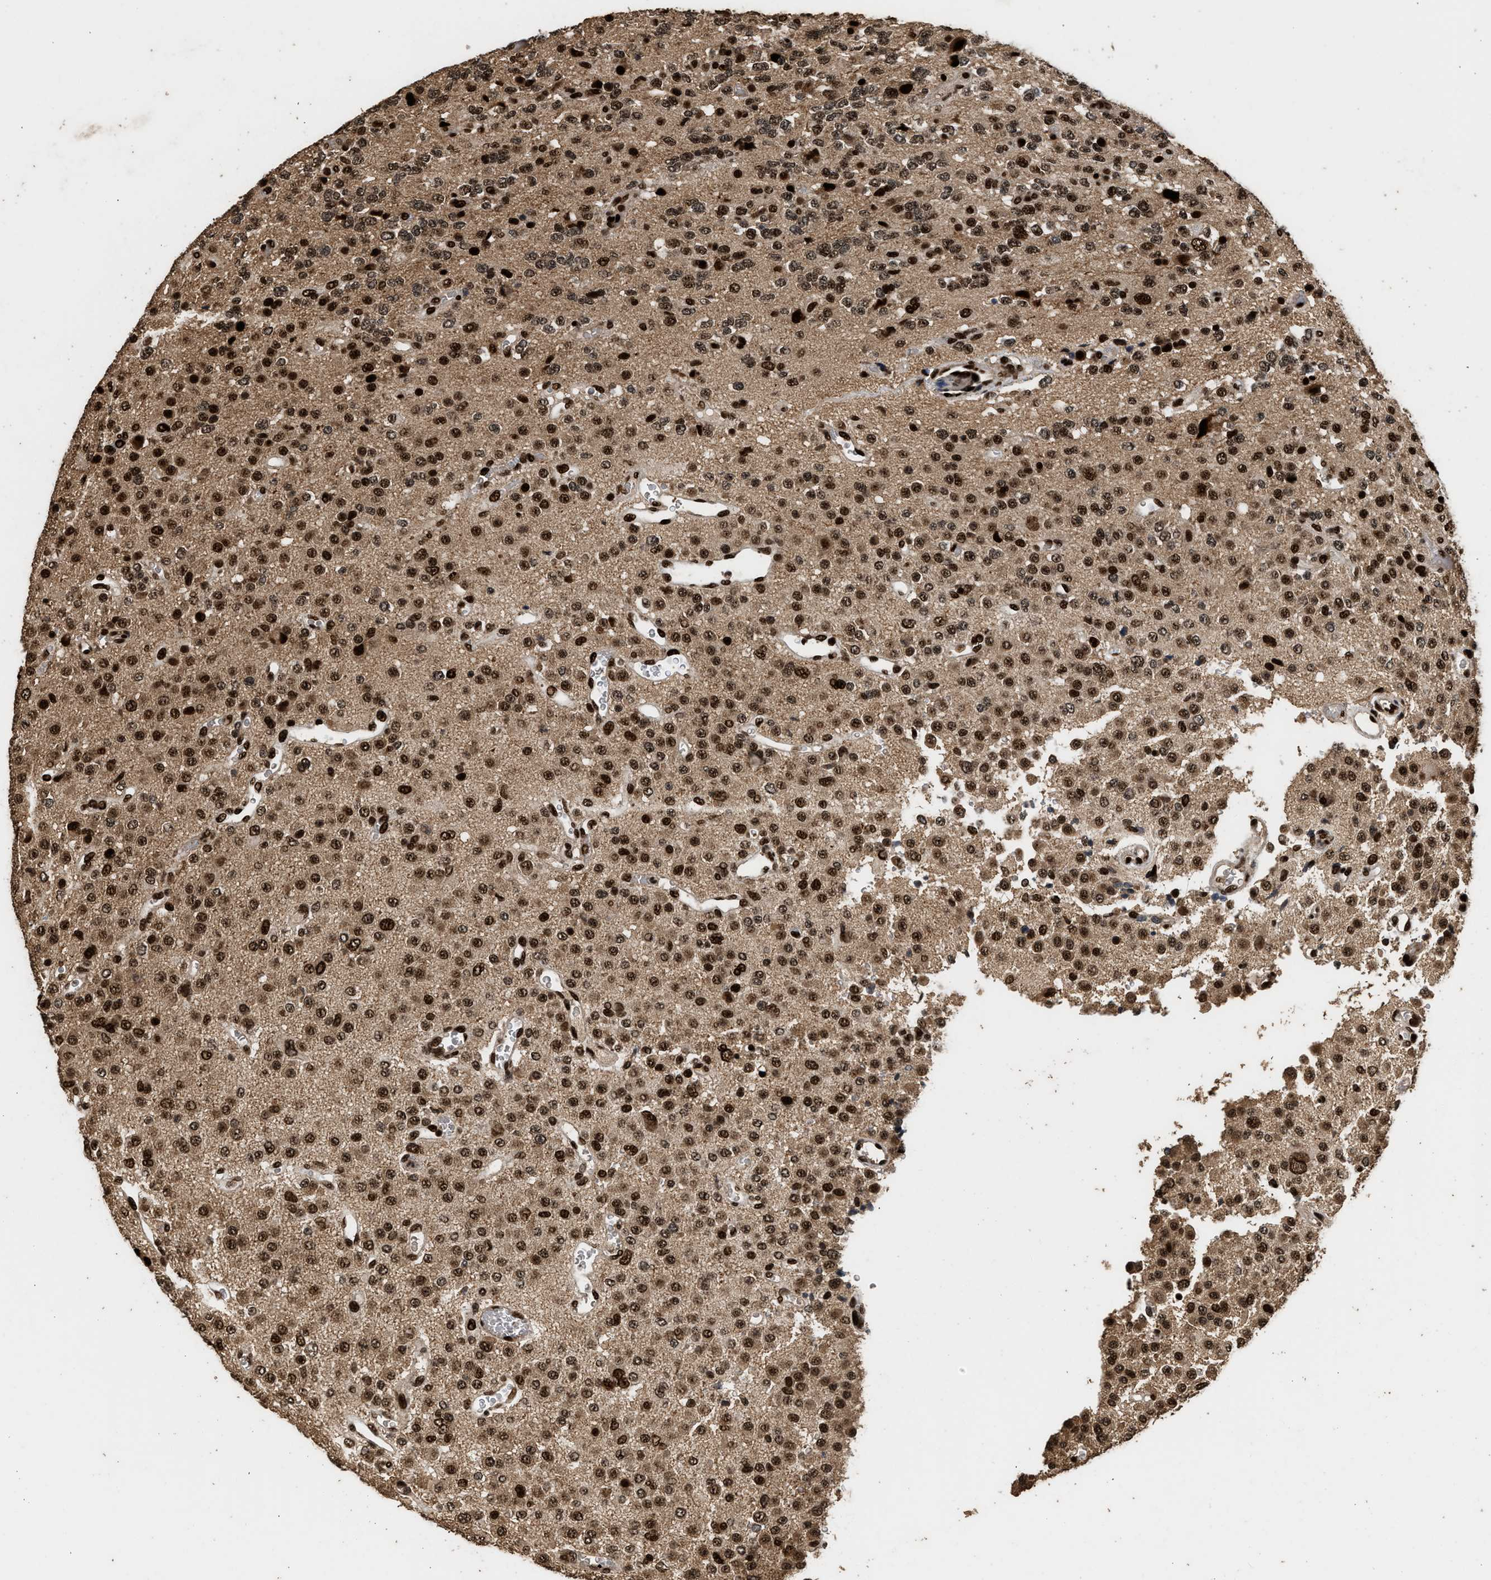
{"staining": {"intensity": "strong", "quantity": ">75%", "location": "nuclear"}, "tissue": "glioma", "cell_type": "Tumor cells", "image_type": "cancer", "snomed": [{"axis": "morphology", "description": "Glioma, malignant, Low grade"}, {"axis": "topography", "description": "Brain"}], "caption": "Protein staining by immunohistochemistry (IHC) shows strong nuclear positivity in about >75% of tumor cells in glioma.", "gene": "PPP4R3B", "patient": {"sex": "male", "age": 38}}